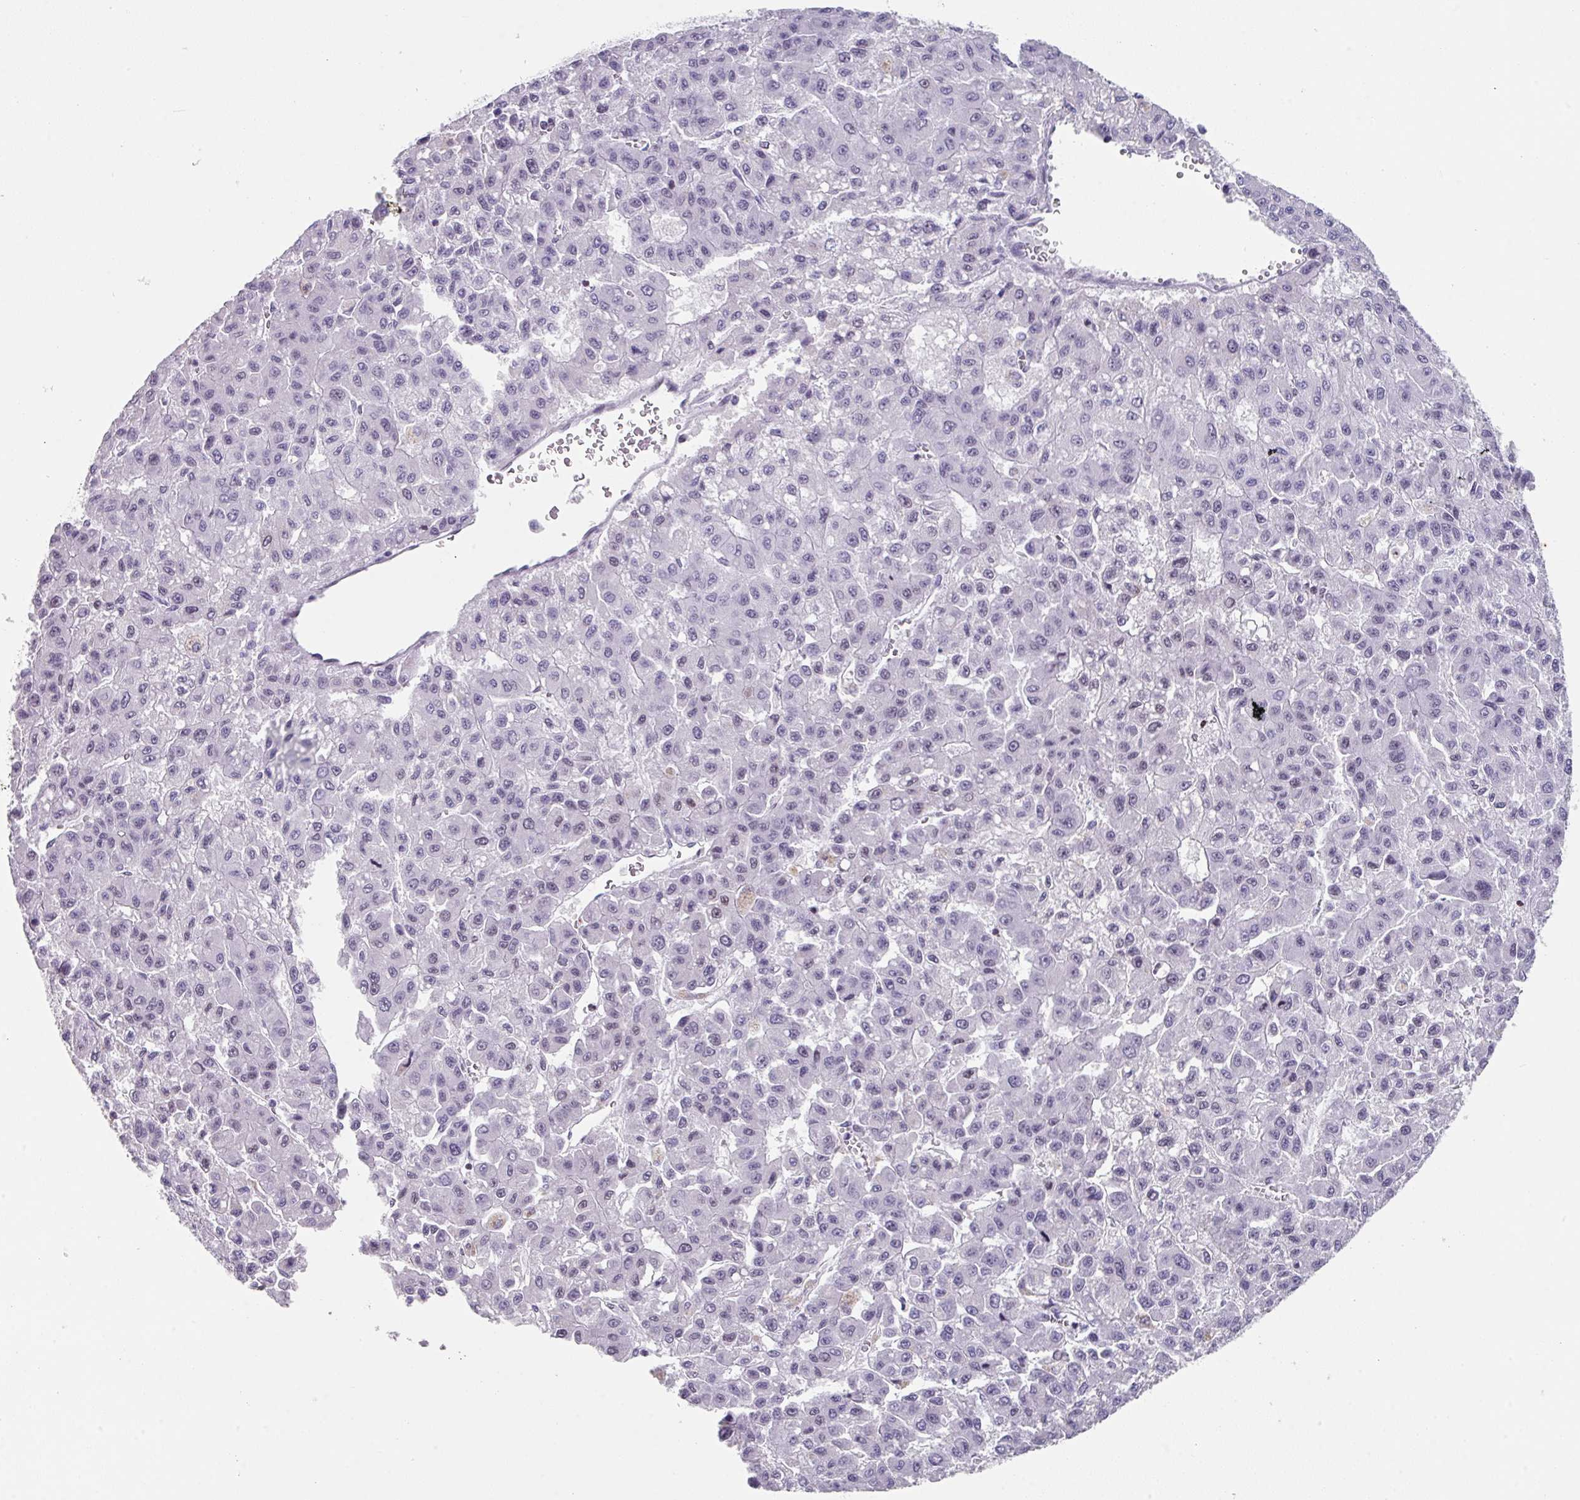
{"staining": {"intensity": "moderate", "quantity": "25%-75%", "location": "nuclear"}, "tissue": "liver cancer", "cell_type": "Tumor cells", "image_type": "cancer", "snomed": [{"axis": "morphology", "description": "Carcinoma, Hepatocellular, NOS"}, {"axis": "topography", "description": "Liver"}], "caption": "Immunohistochemistry (IHC) of human hepatocellular carcinoma (liver) displays medium levels of moderate nuclear staining in approximately 25%-75% of tumor cells. The staining is performed using DAB brown chromogen to label protein expression. The nuclei are counter-stained blue using hematoxylin.", "gene": "TCF3", "patient": {"sex": "male", "age": 70}}